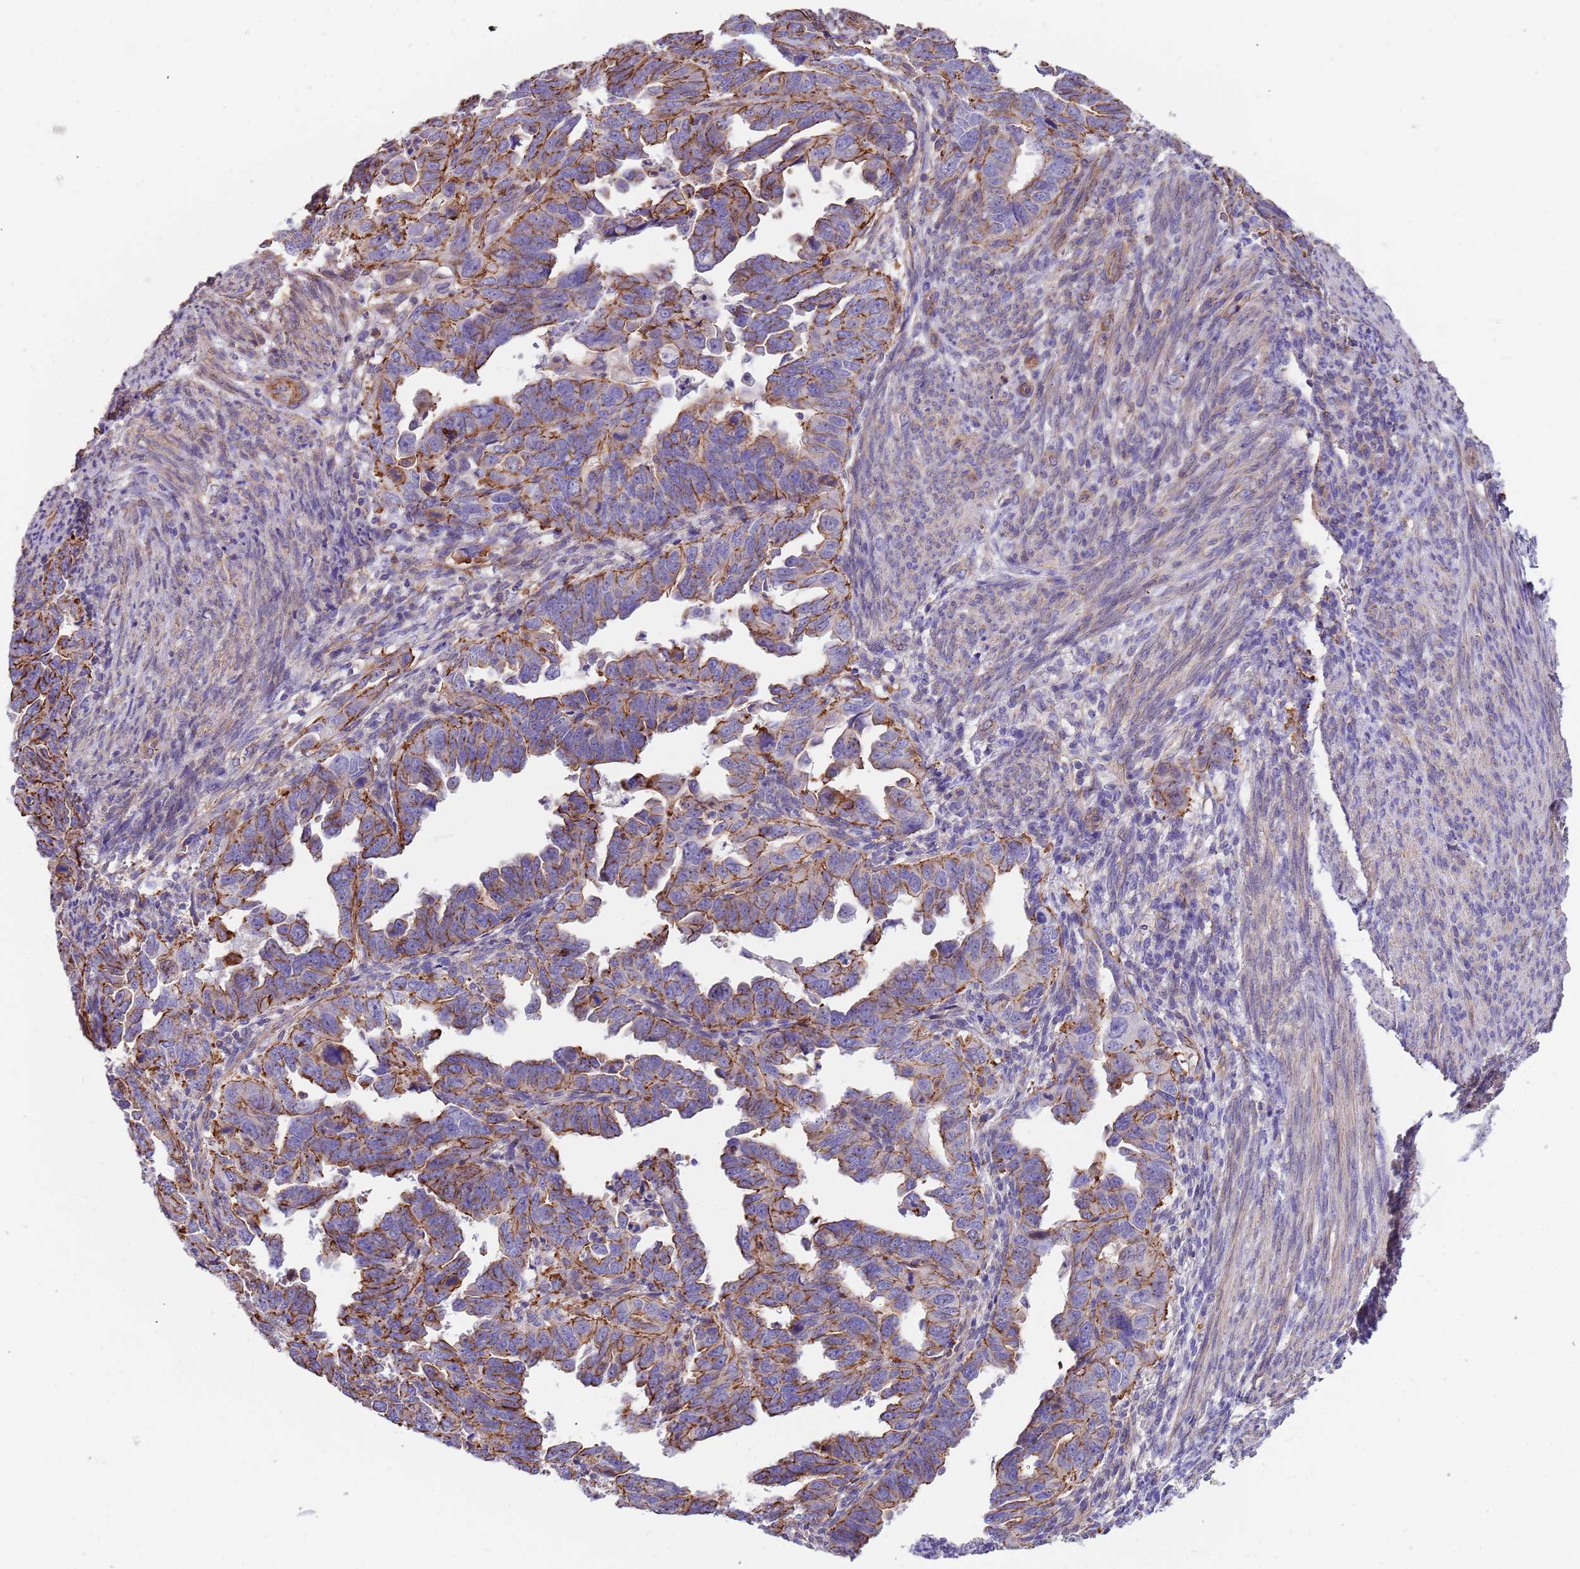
{"staining": {"intensity": "moderate", "quantity": ">75%", "location": "cytoplasmic/membranous"}, "tissue": "endometrial cancer", "cell_type": "Tumor cells", "image_type": "cancer", "snomed": [{"axis": "morphology", "description": "Adenocarcinoma, NOS"}, {"axis": "topography", "description": "Endometrium"}], "caption": "Tumor cells show medium levels of moderate cytoplasmic/membranous positivity in about >75% of cells in human endometrial cancer.", "gene": "GFRAL", "patient": {"sex": "female", "age": 65}}